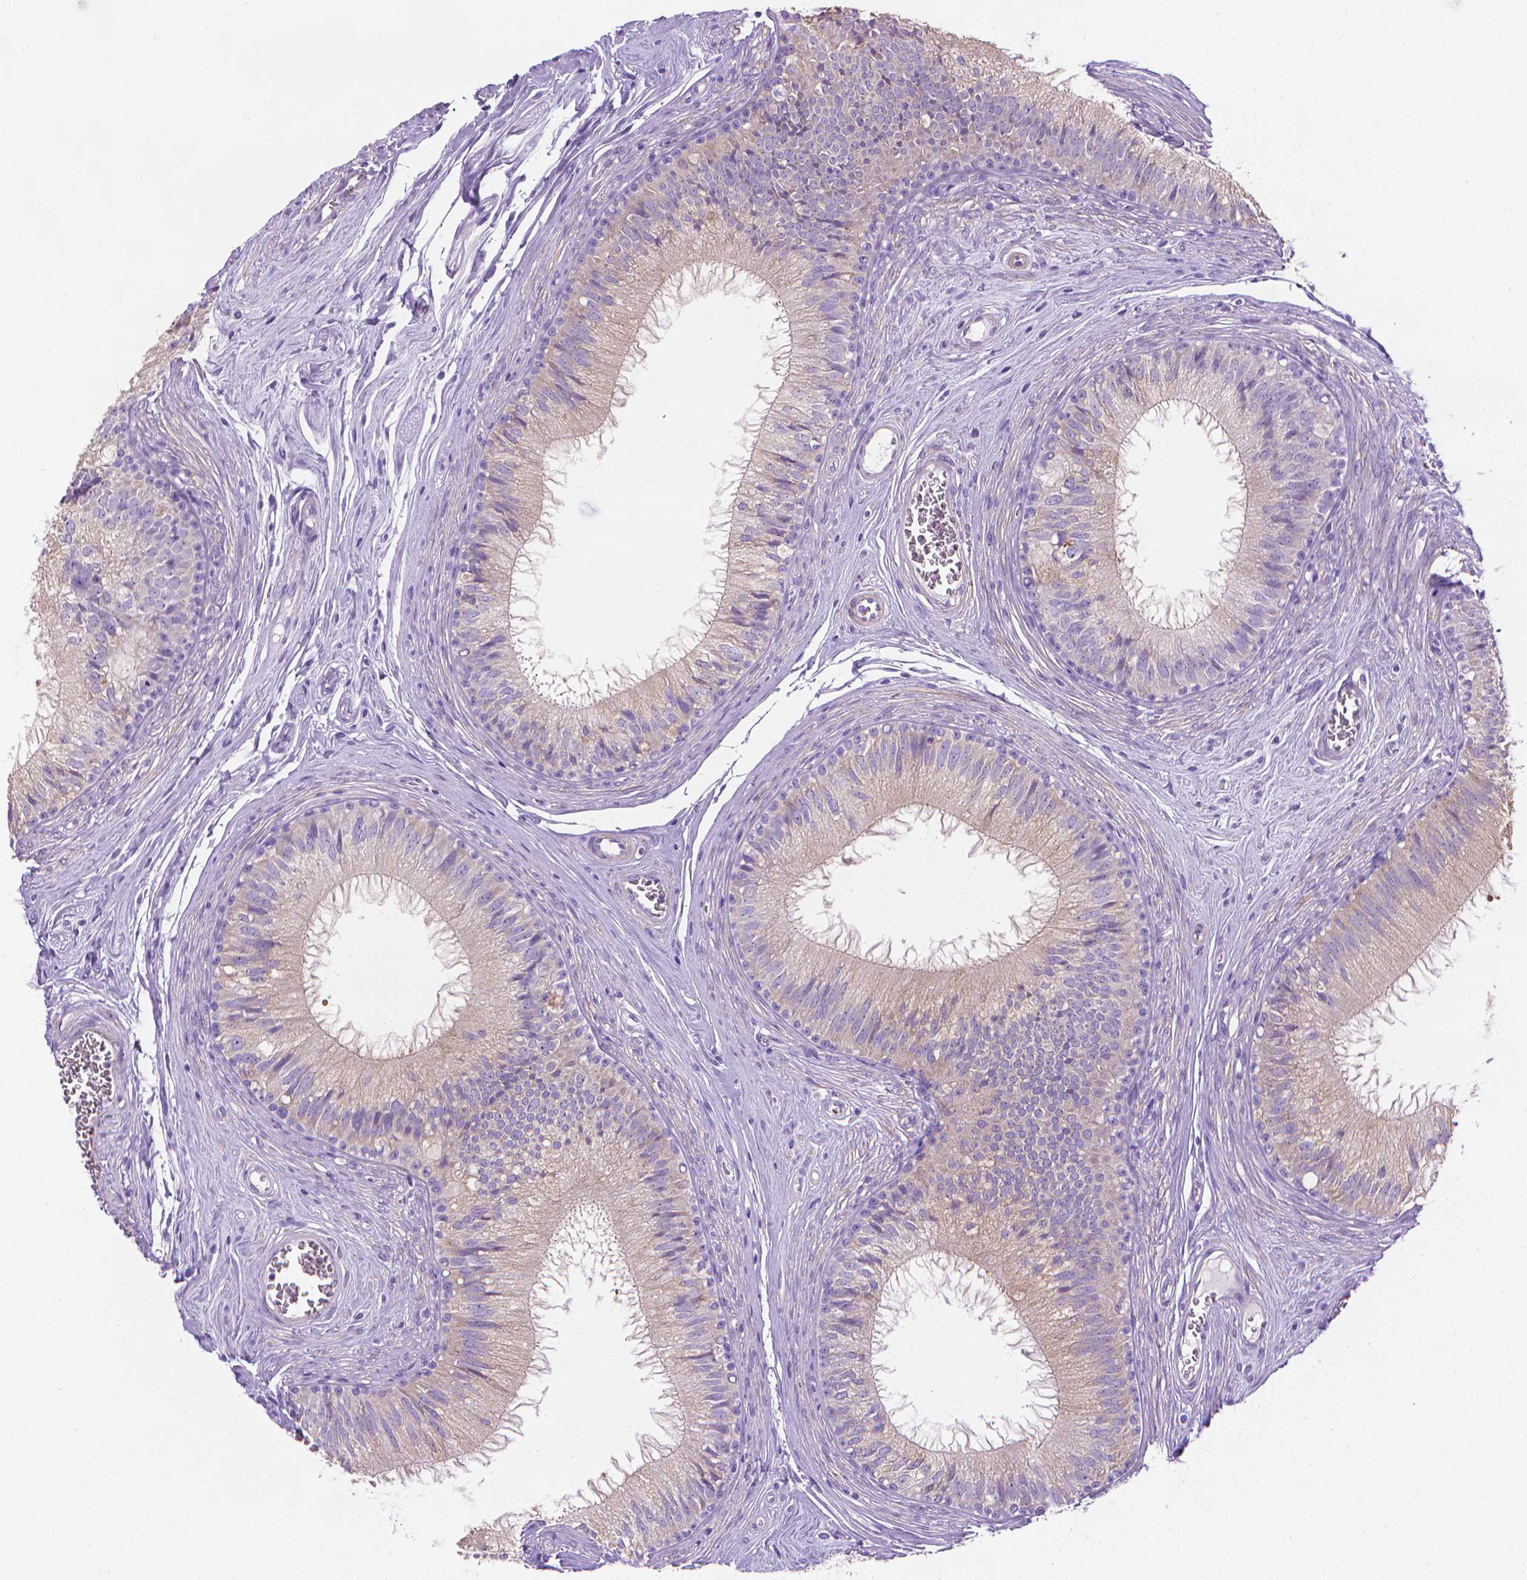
{"staining": {"intensity": "weak", "quantity": "<25%", "location": "cytoplasmic/membranous"}, "tissue": "epididymis", "cell_type": "Glandular cells", "image_type": "normal", "snomed": [{"axis": "morphology", "description": "Normal tissue, NOS"}, {"axis": "topography", "description": "Epididymis"}], "caption": "Histopathology image shows no protein staining in glandular cells of benign epididymis. (DAB immunohistochemistry (IHC) visualized using brightfield microscopy, high magnification).", "gene": "FASN", "patient": {"sex": "male", "age": 37}}